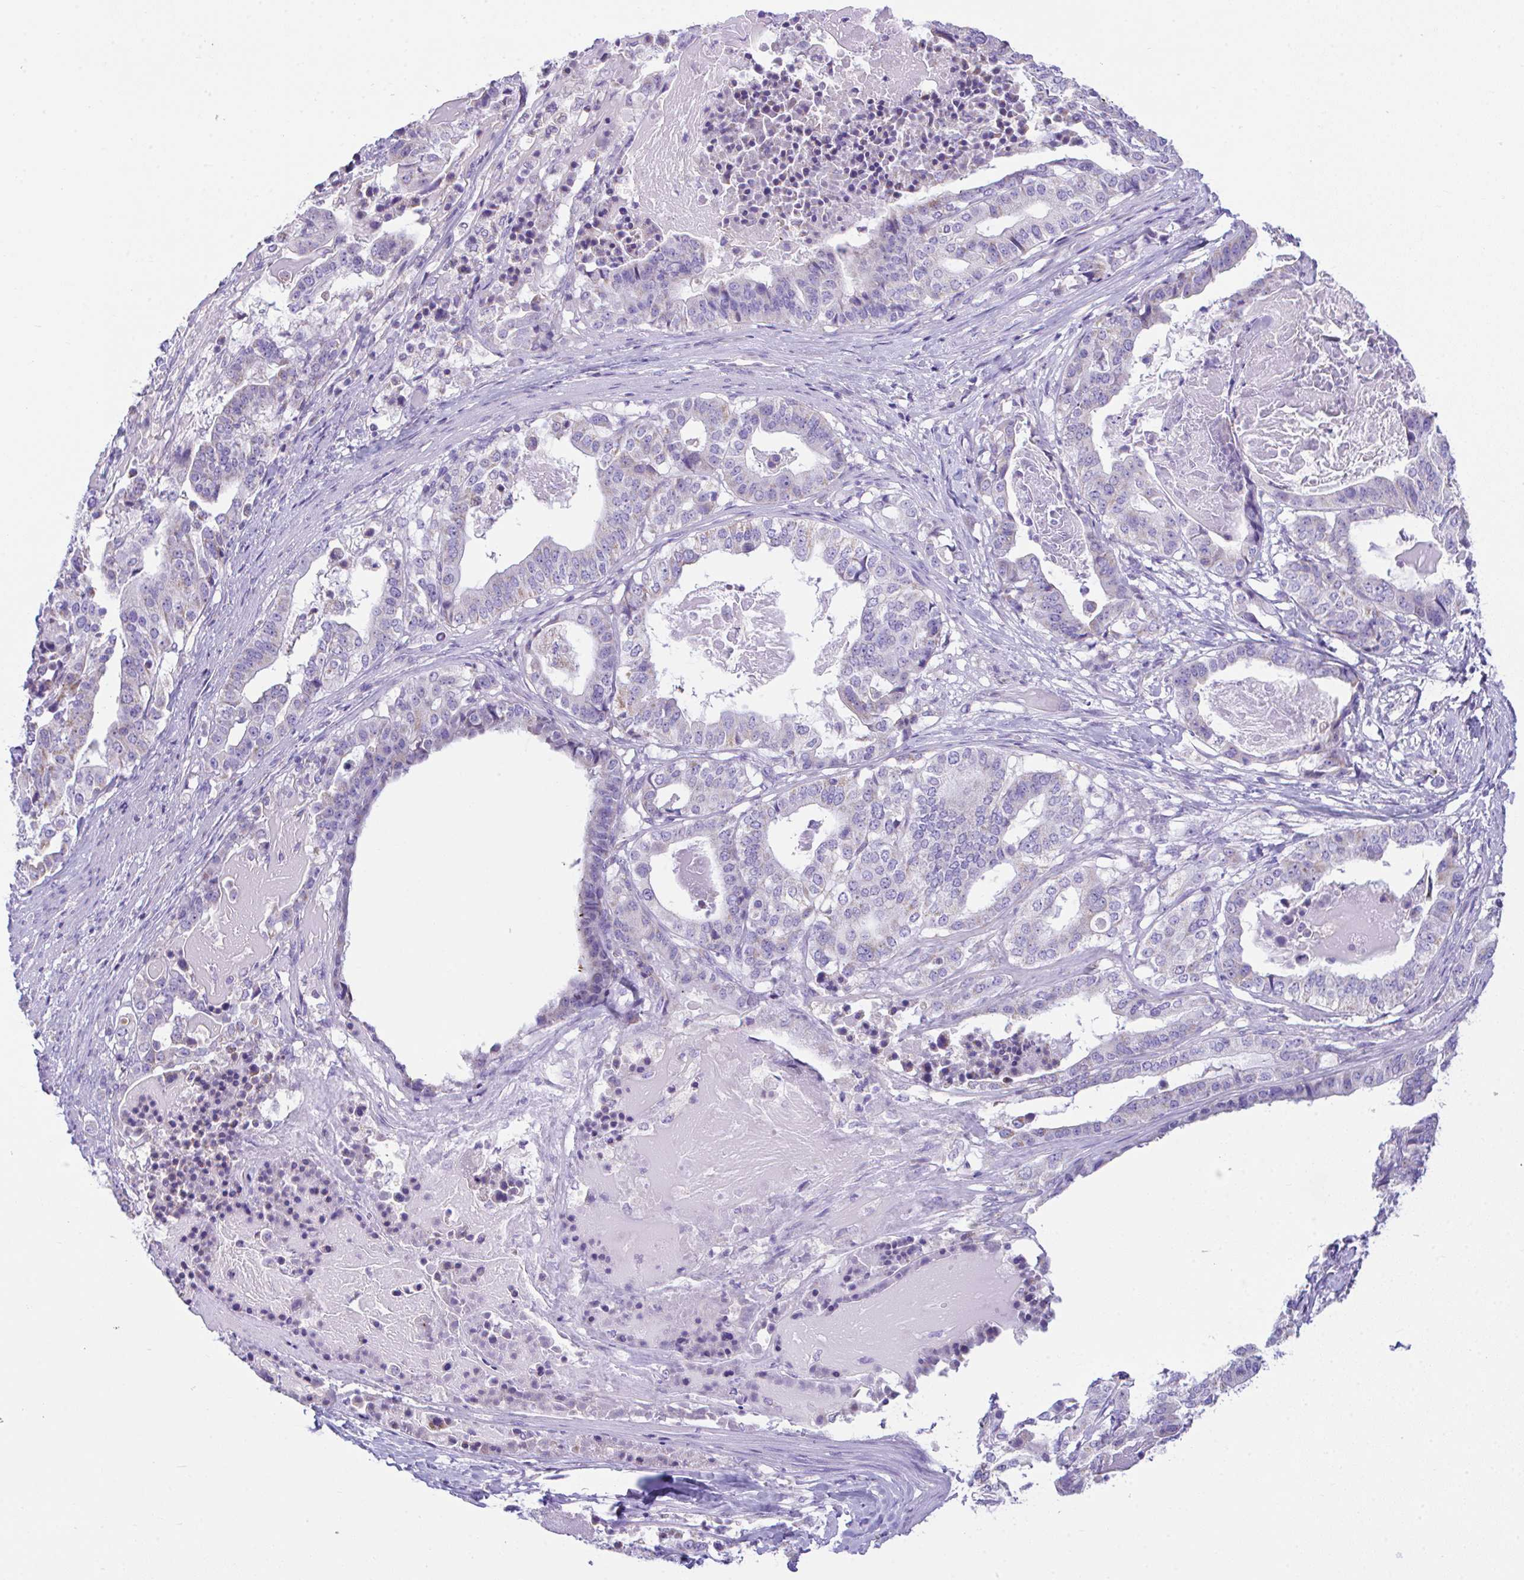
{"staining": {"intensity": "negative", "quantity": "none", "location": "none"}, "tissue": "stomach cancer", "cell_type": "Tumor cells", "image_type": "cancer", "snomed": [{"axis": "morphology", "description": "Adenocarcinoma, NOS"}, {"axis": "topography", "description": "Stomach"}], "caption": "Immunohistochemistry photomicrograph of stomach adenocarcinoma stained for a protein (brown), which reveals no staining in tumor cells.", "gene": "NLRP8", "patient": {"sex": "male", "age": 48}}